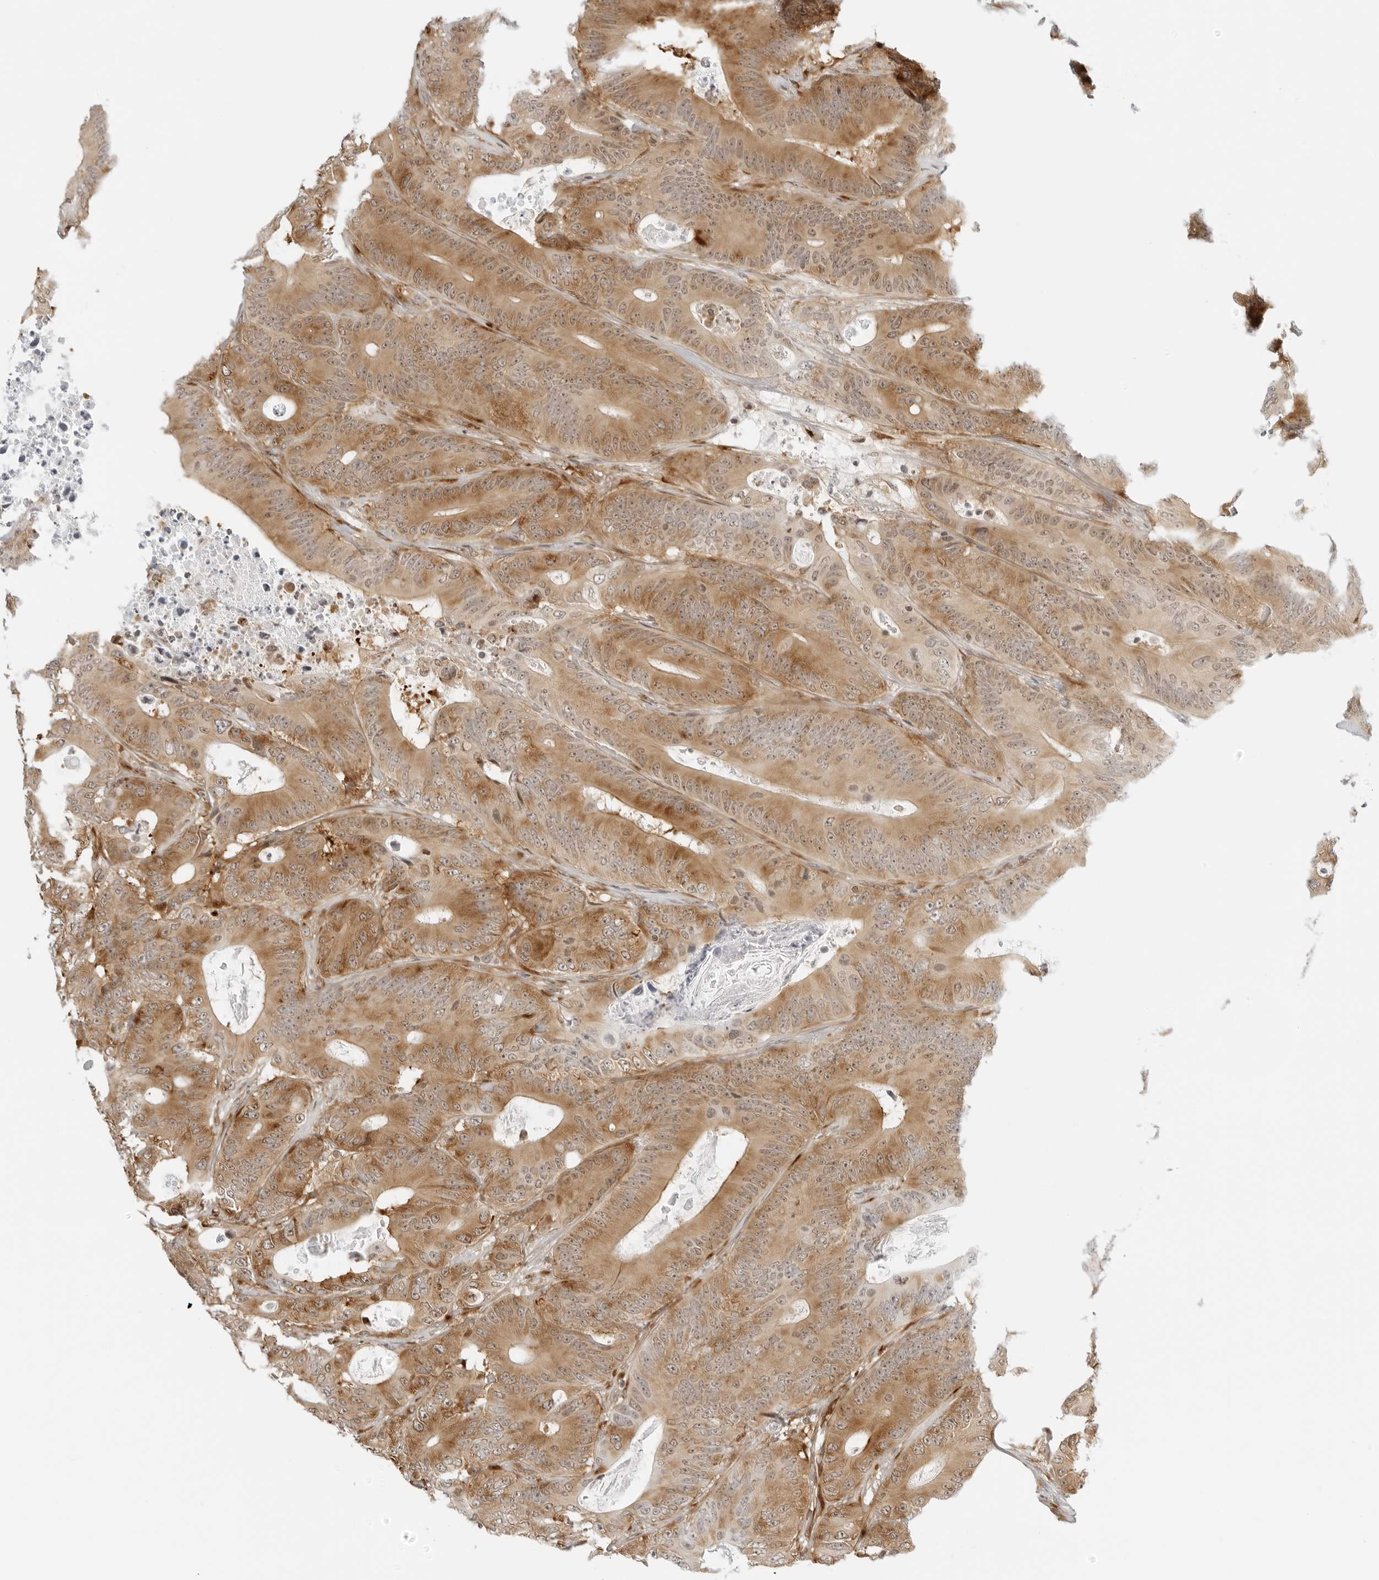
{"staining": {"intensity": "moderate", "quantity": ">75%", "location": "cytoplasmic/membranous"}, "tissue": "colorectal cancer", "cell_type": "Tumor cells", "image_type": "cancer", "snomed": [{"axis": "morphology", "description": "Adenocarcinoma, NOS"}, {"axis": "topography", "description": "Colon"}], "caption": "Human colorectal cancer (adenocarcinoma) stained for a protein (brown) demonstrates moderate cytoplasmic/membranous positive expression in approximately >75% of tumor cells.", "gene": "EIF4G1", "patient": {"sex": "male", "age": 83}}